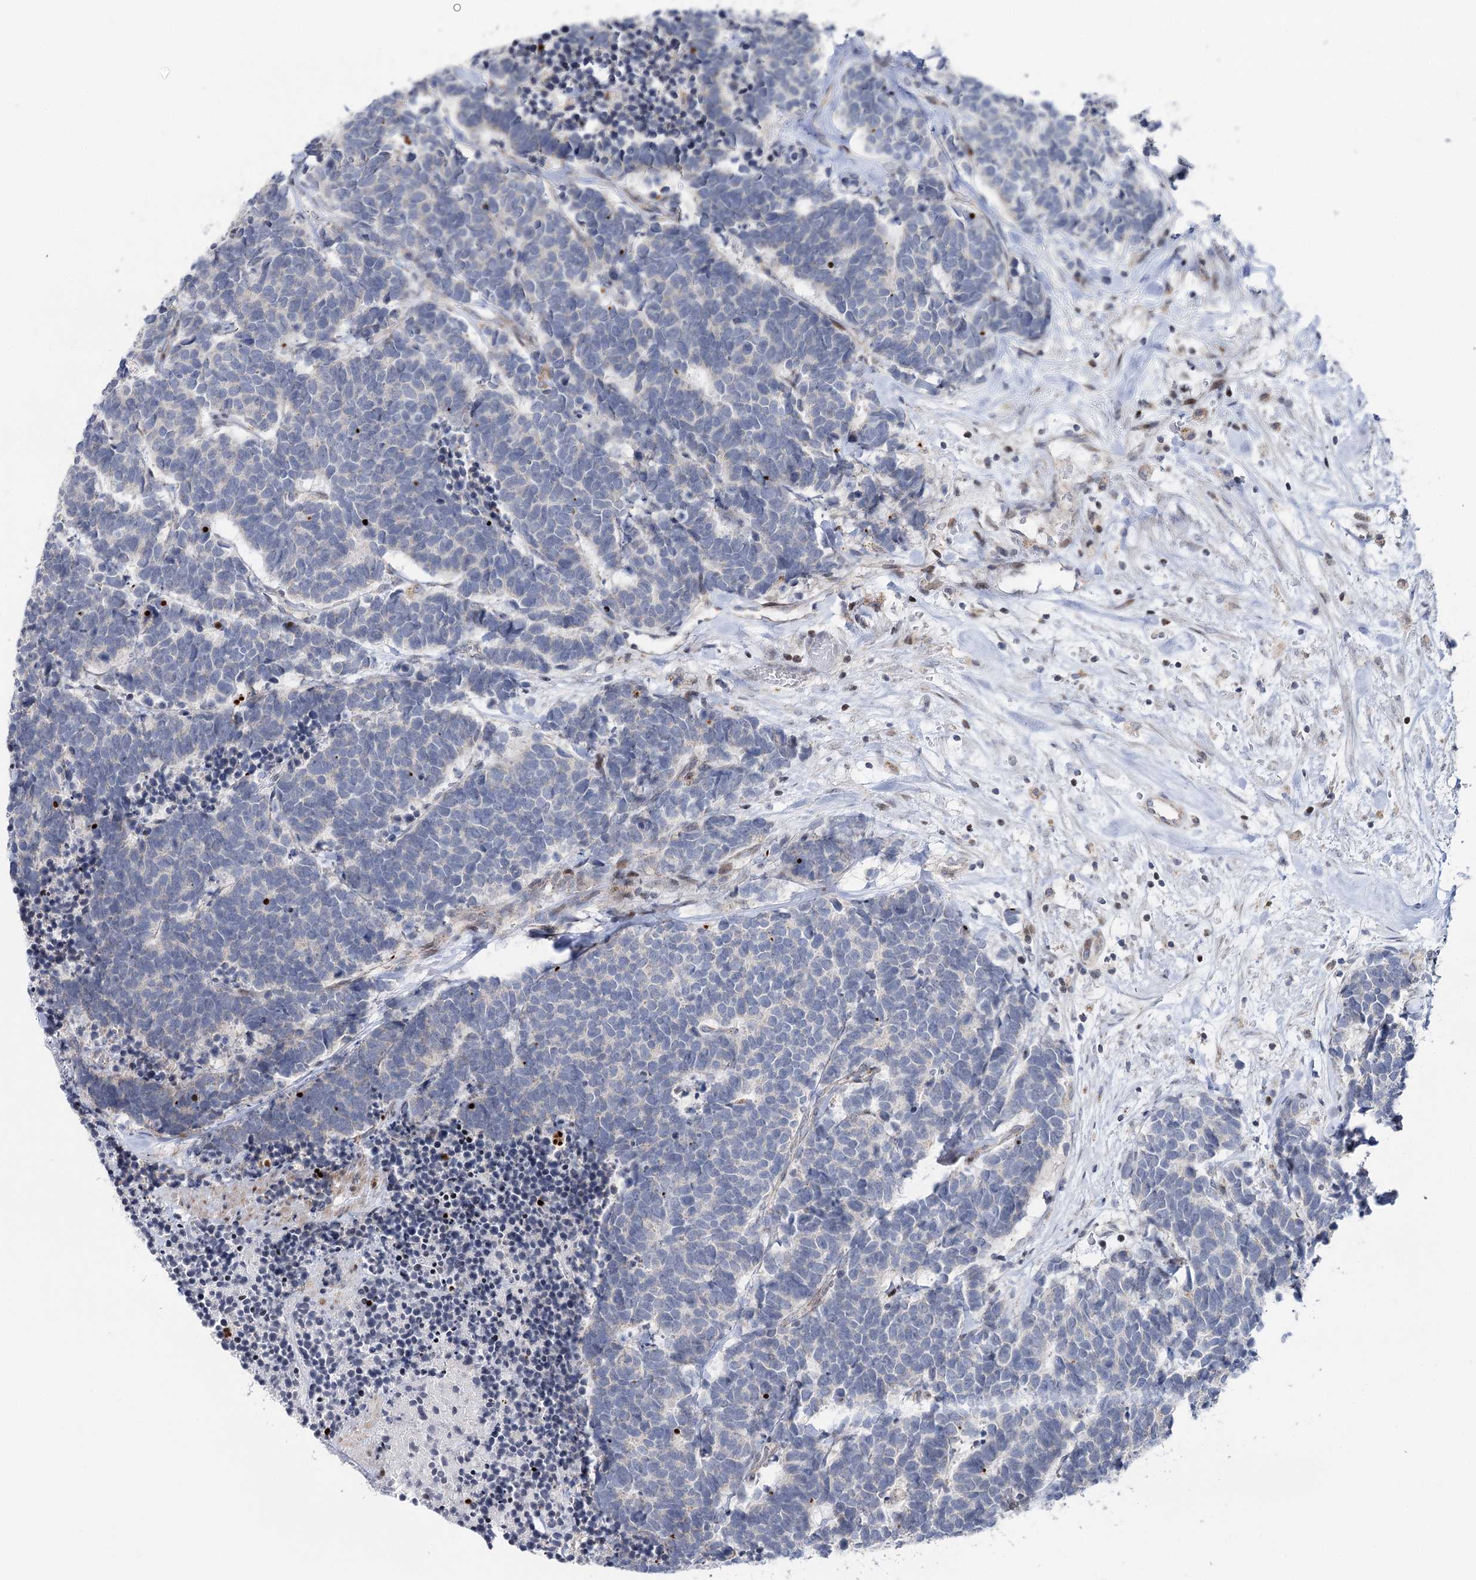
{"staining": {"intensity": "negative", "quantity": "none", "location": "none"}, "tissue": "carcinoid", "cell_type": "Tumor cells", "image_type": "cancer", "snomed": [{"axis": "morphology", "description": "Carcinoma, NOS"}, {"axis": "morphology", "description": "Carcinoid, malignant, NOS"}, {"axis": "topography", "description": "Urinary bladder"}], "caption": "DAB immunohistochemical staining of human carcinoma exhibits no significant expression in tumor cells.", "gene": "PTGR1", "patient": {"sex": "male", "age": 57}}